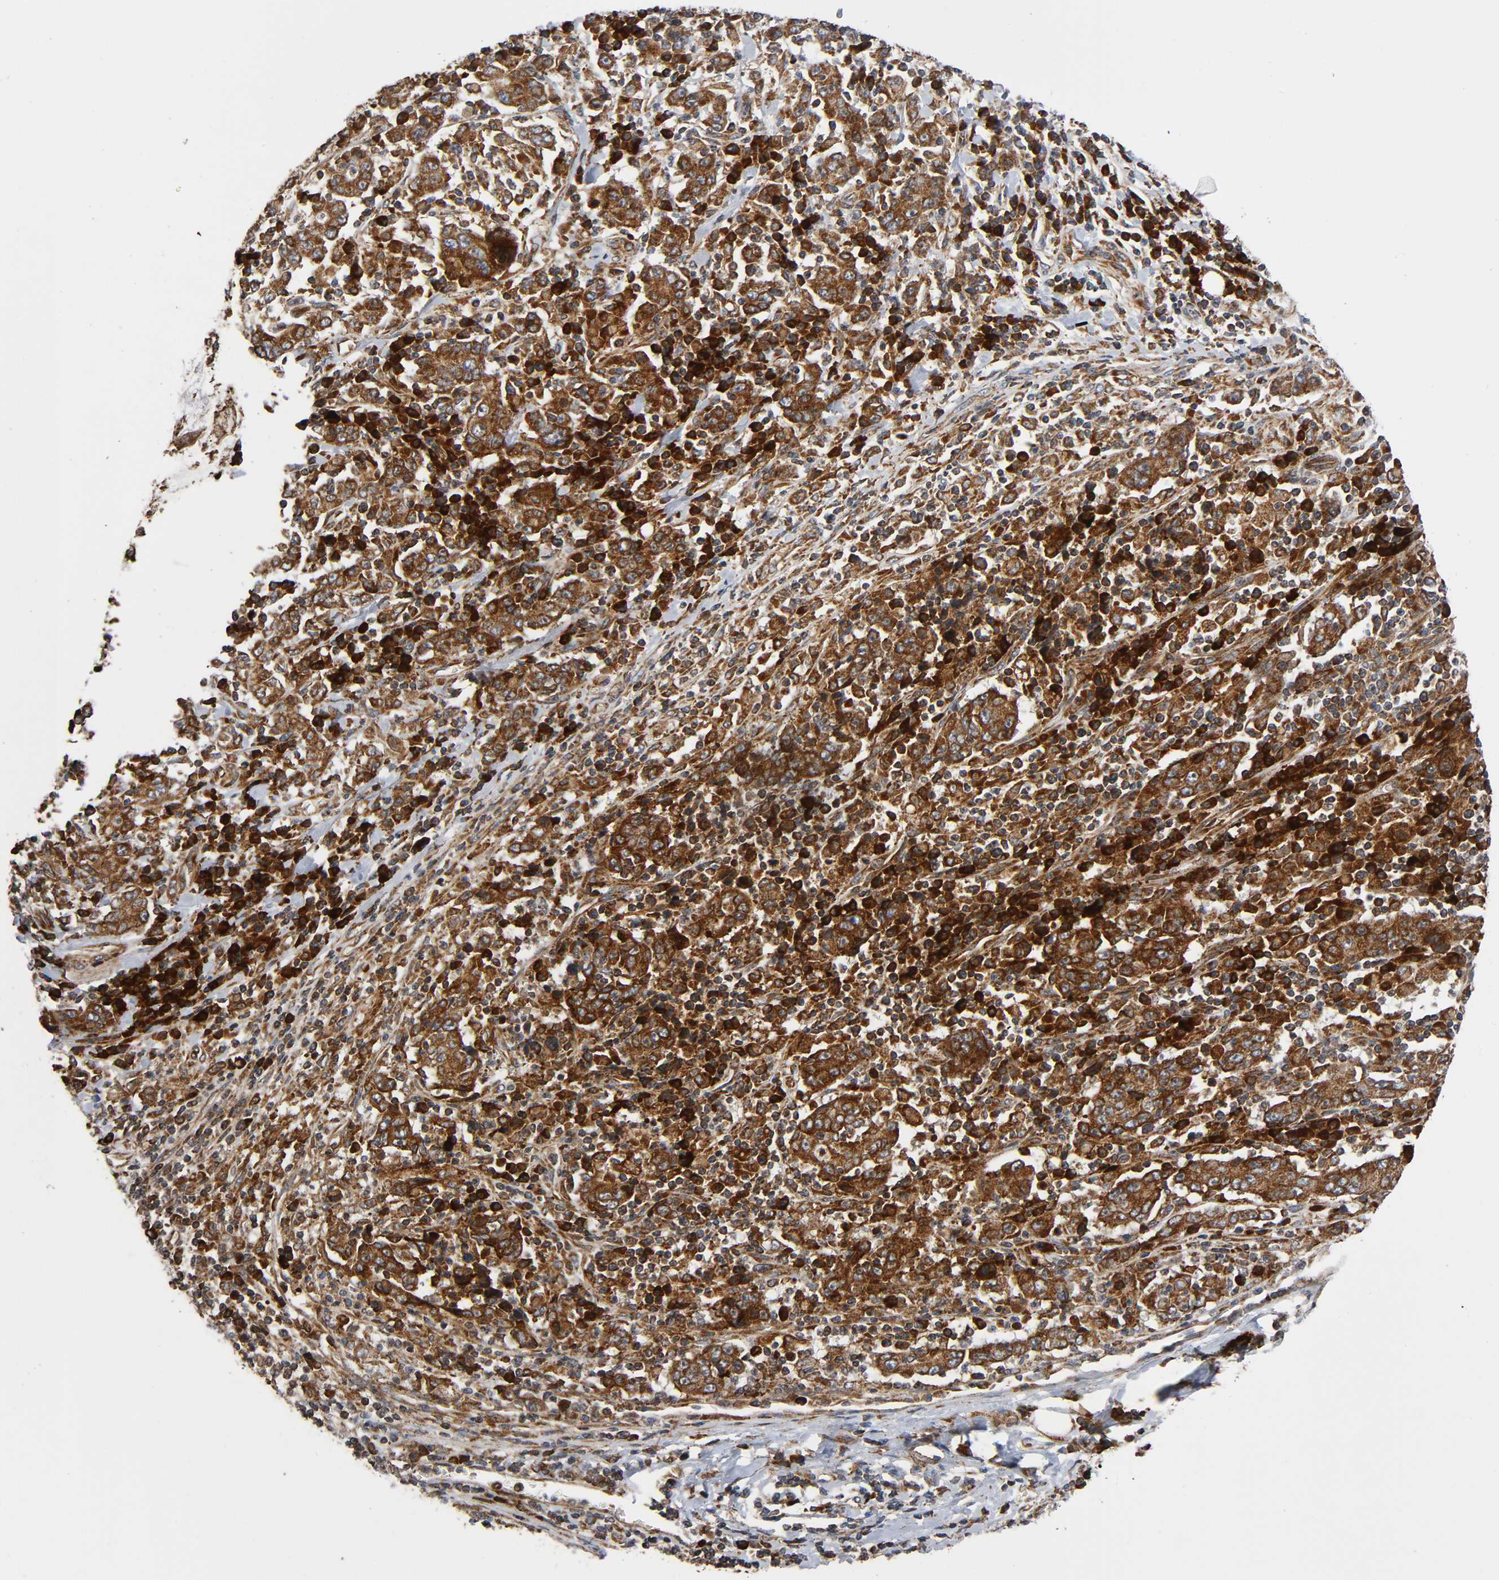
{"staining": {"intensity": "strong", "quantity": "25%-75%", "location": "cytoplasmic/membranous"}, "tissue": "stomach cancer", "cell_type": "Tumor cells", "image_type": "cancer", "snomed": [{"axis": "morphology", "description": "Normal tissue, NOS"}, {"axis": "morphology", "description": "Adenocarcinoma, NOS"}, {"axis": "topography", "description": "Stomach, upper"}, {"axis": "topography", "description": "Stomach"}], "caption": "The image reveals a brown stain indicating the presence of a protein in the cytoplasmic/membranous of tumor cells in stomach cancer (adenocarcinoma).", "gene": "MAP3K1", "patient": {"sex": "male", "age": 59}}